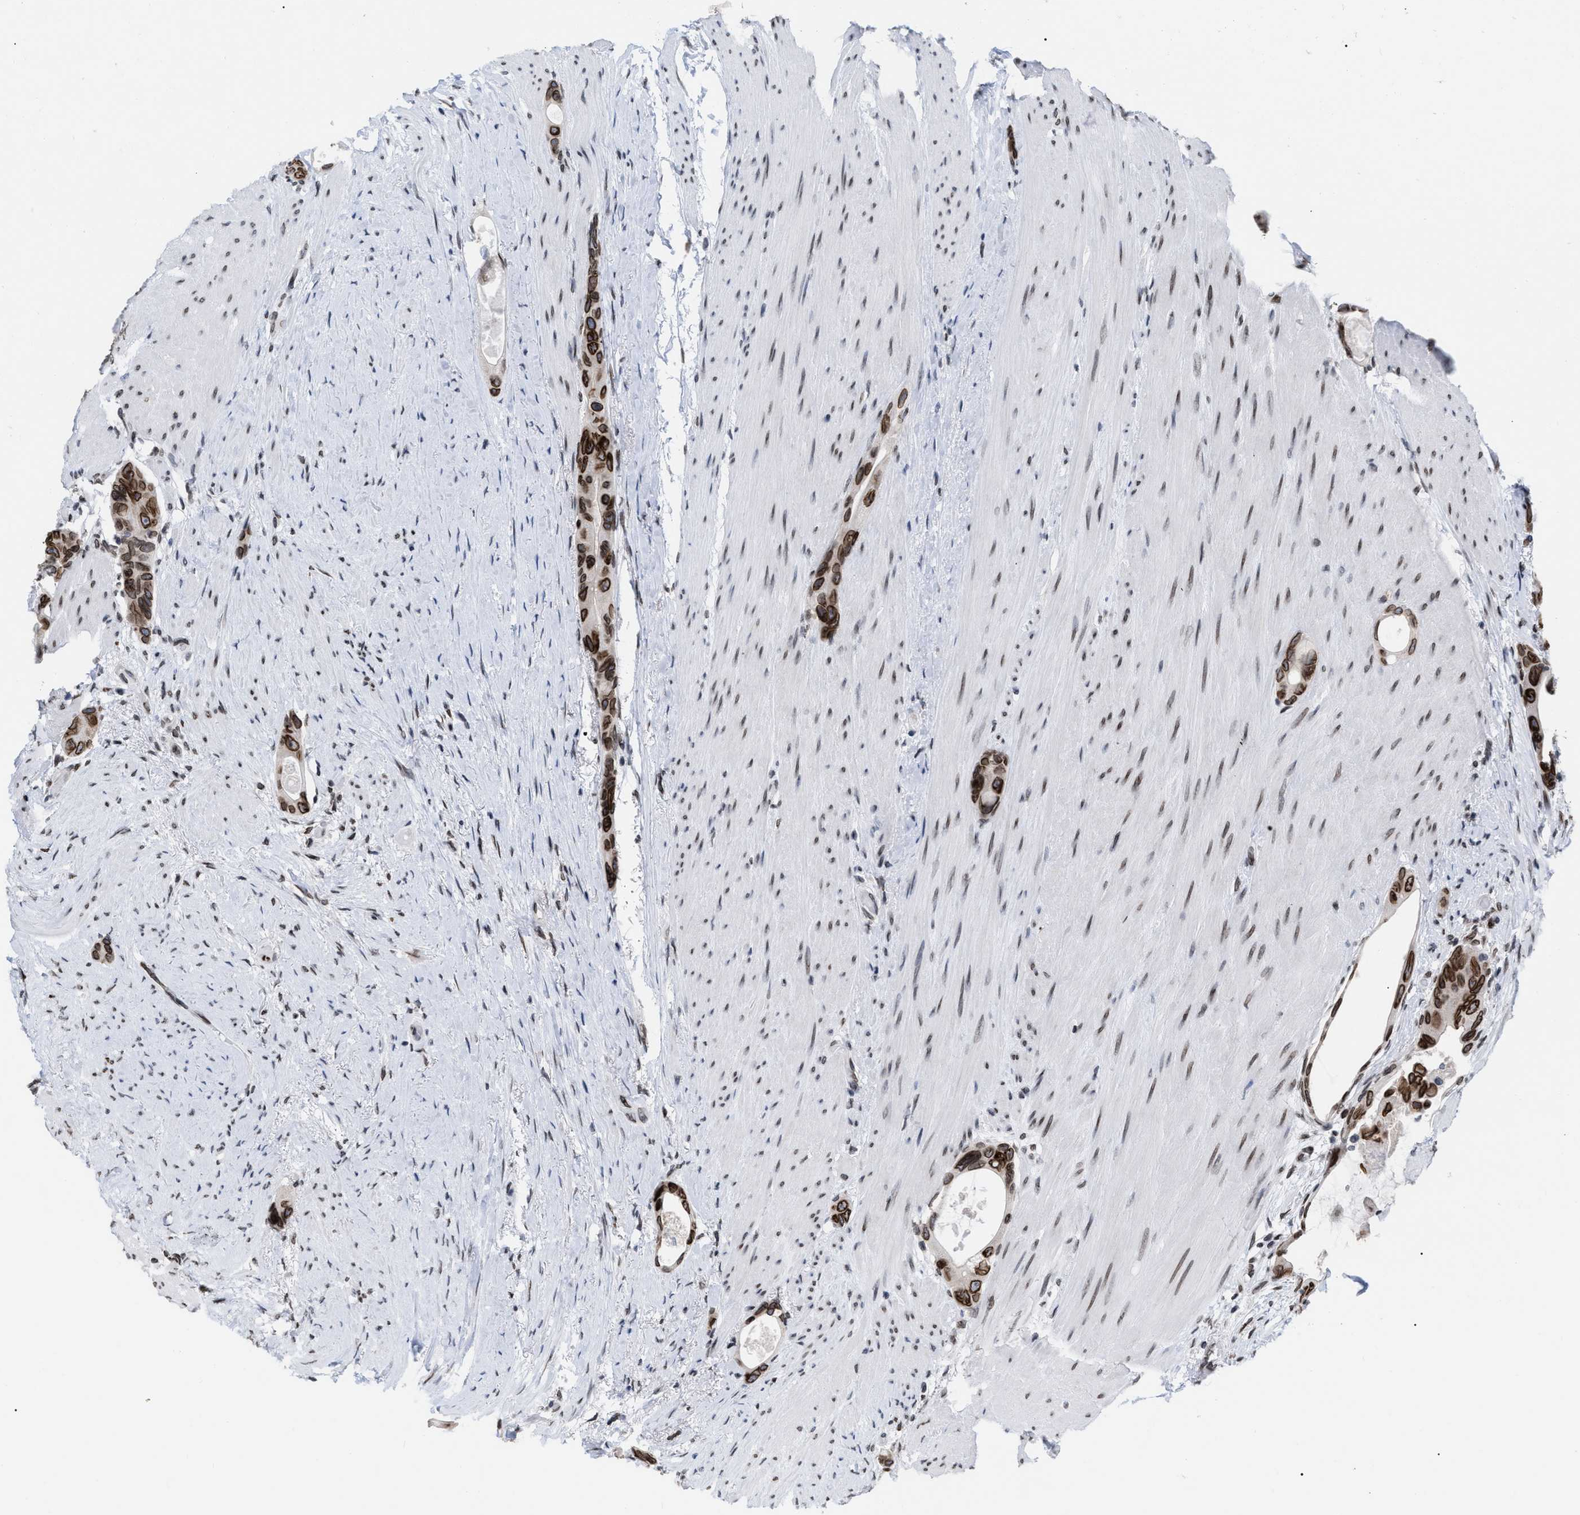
{"staining": {"intensity": "strong", "quantity": ">75%", "location": "cytoplasmic/membranous,nuclear"}, "tissue": "colorectal cancer", "cell_type": "Tumor cells", "image_type": "cancer", "snomed": [{"axis": "morphology", "description": "Adenocarcinoma, NOS"}, {"axis": "topography", "description": "Rectum"}], "caption": "Brown immunohistochemical staining in human colorectal adenocarcinoma shows strong cytoplasmic/membranous and nuclear positivity in approximately >75% of tumor cells.", "gene": "TPR", "patient": {"sex": "male", "age": 51}}